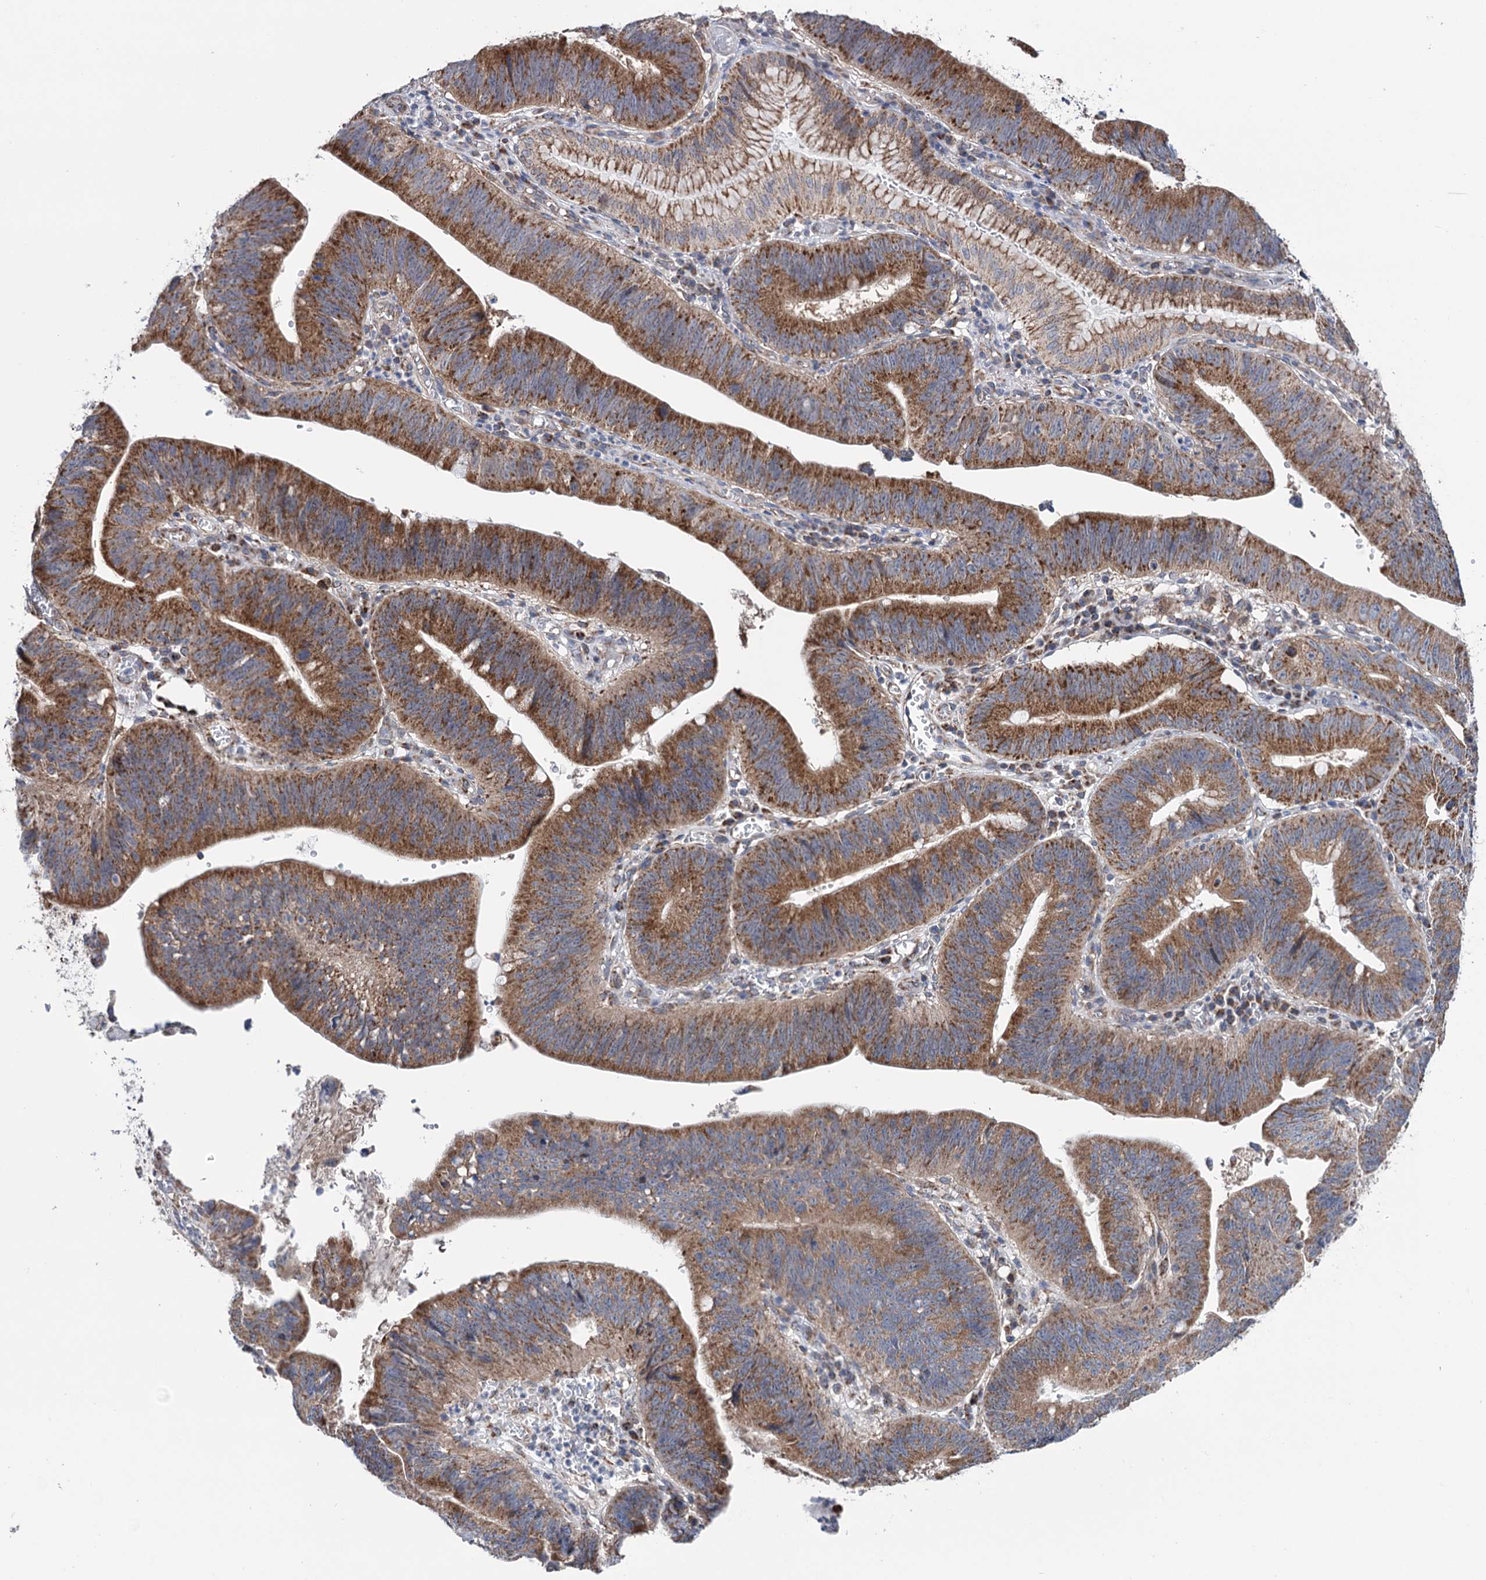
{"staining": {"intensity": "moderate", "quantity": ">75%", "location": "cytoplasmic/membranous"}, "tissue": "stomach cancer", "cell_type": "Tumor cells", "image_type": "cancer", "snomed": [{"axis": "morphology", "description": "Adenocarcinoma, NOS"}, {"axis": "topography", "description": "Stomach"}], "caption": "Tumor cells show moderate cytoplasmic/membranous positivity in about >75% of cells in stomach cancer (adenocarcinoma).", "gene": "SUCLA2", "patient": {"sex": "male", "age": 59}}